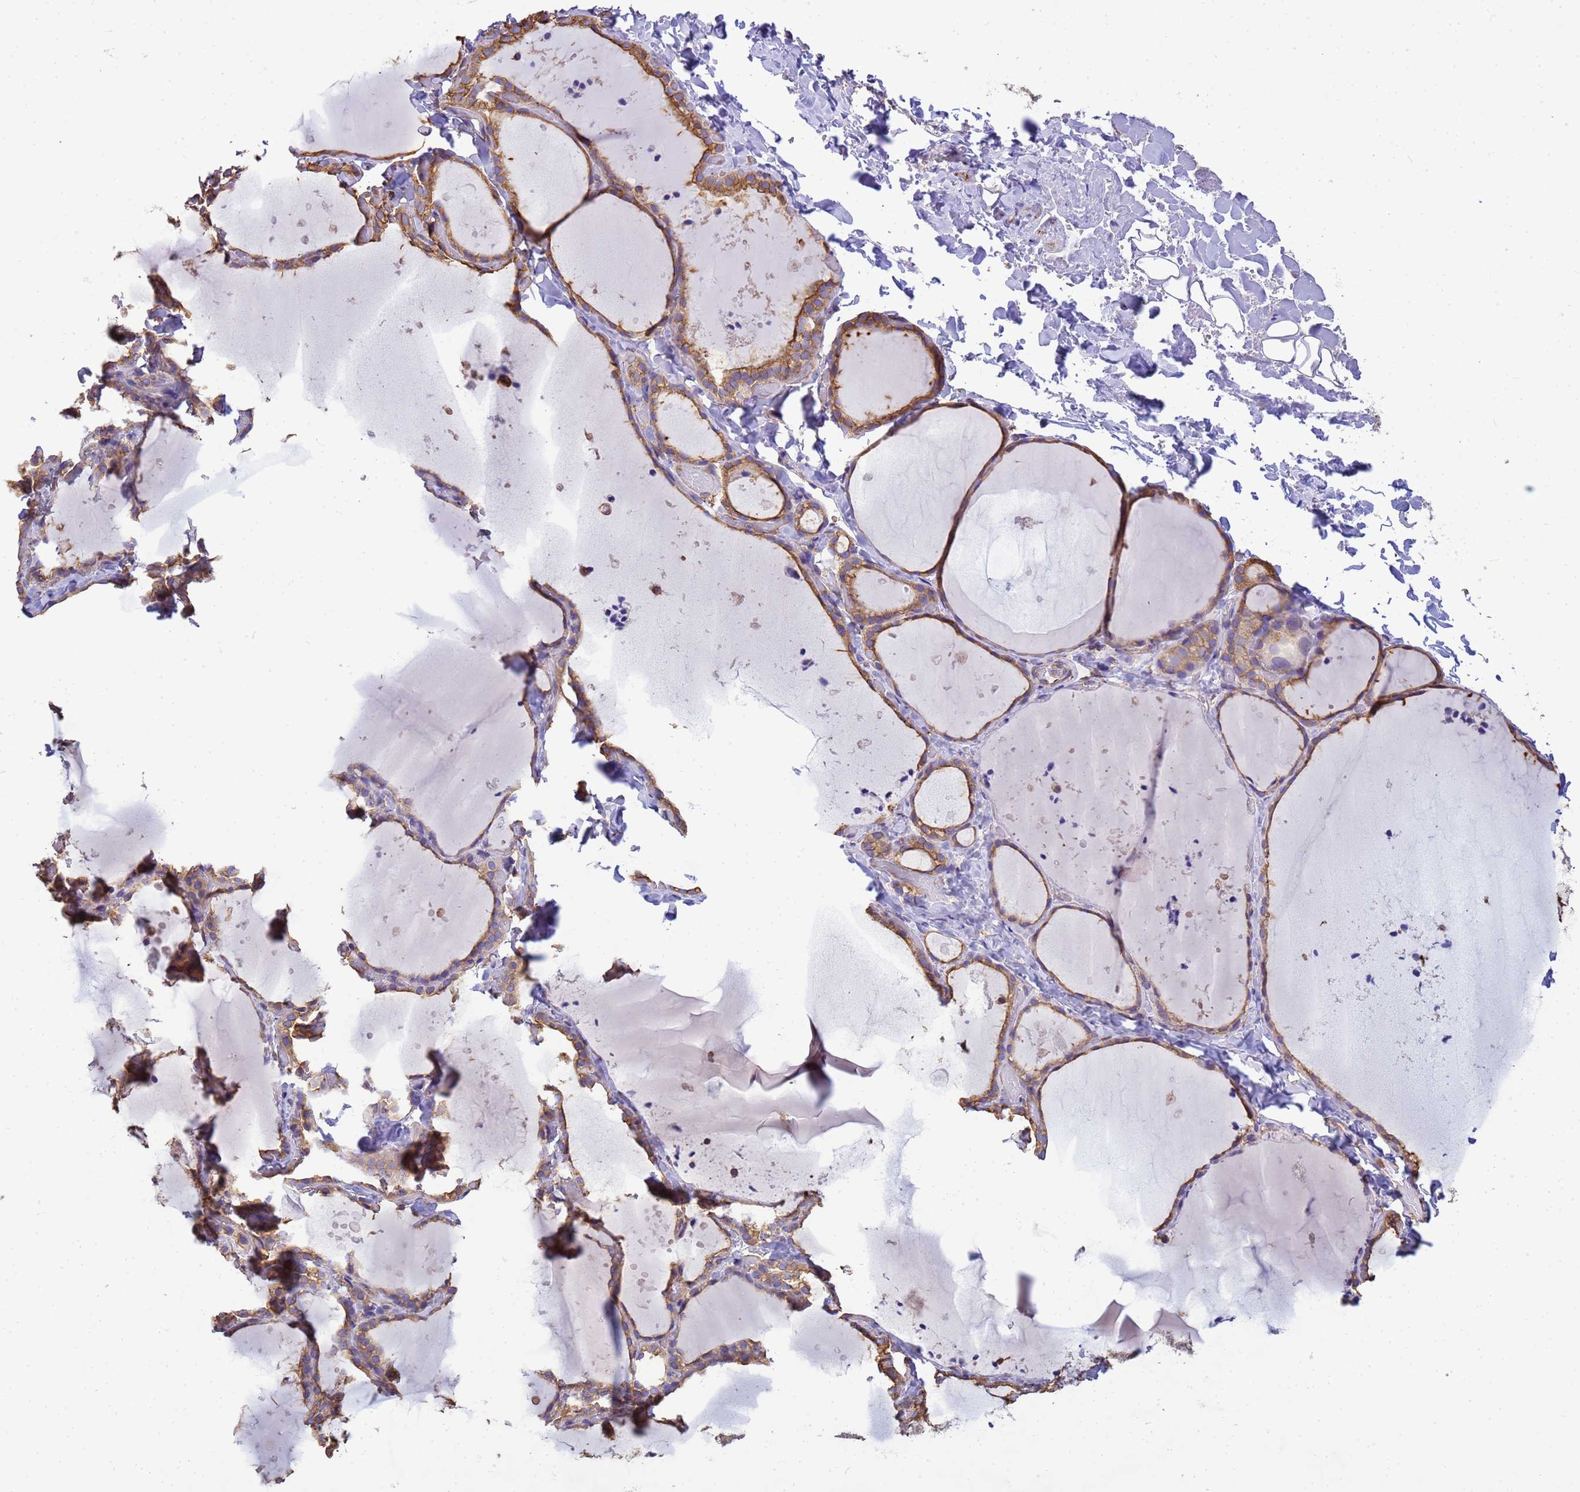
{"staining": {"intensity": "moderate", "quantity": ">75%", "location": "cytoplasmic/membranous"}, "tissue": "thyroid gland", "cell_type": "Glandular cells", "image_type": "normal", "snomed": [{"axis": "morphology", "description": "Normal tissue, NOS"}, {"axis": "topography", "description": "Thyroid gland"}], "caption": "Thyroid gland stained for a protein (brown) exhibits moderate cytoplasmic/membranous positive positivity in about >75% of glandular cells.", "gene": "ENSG00000198211", "patient": {"sex": "female", "age": 44}}